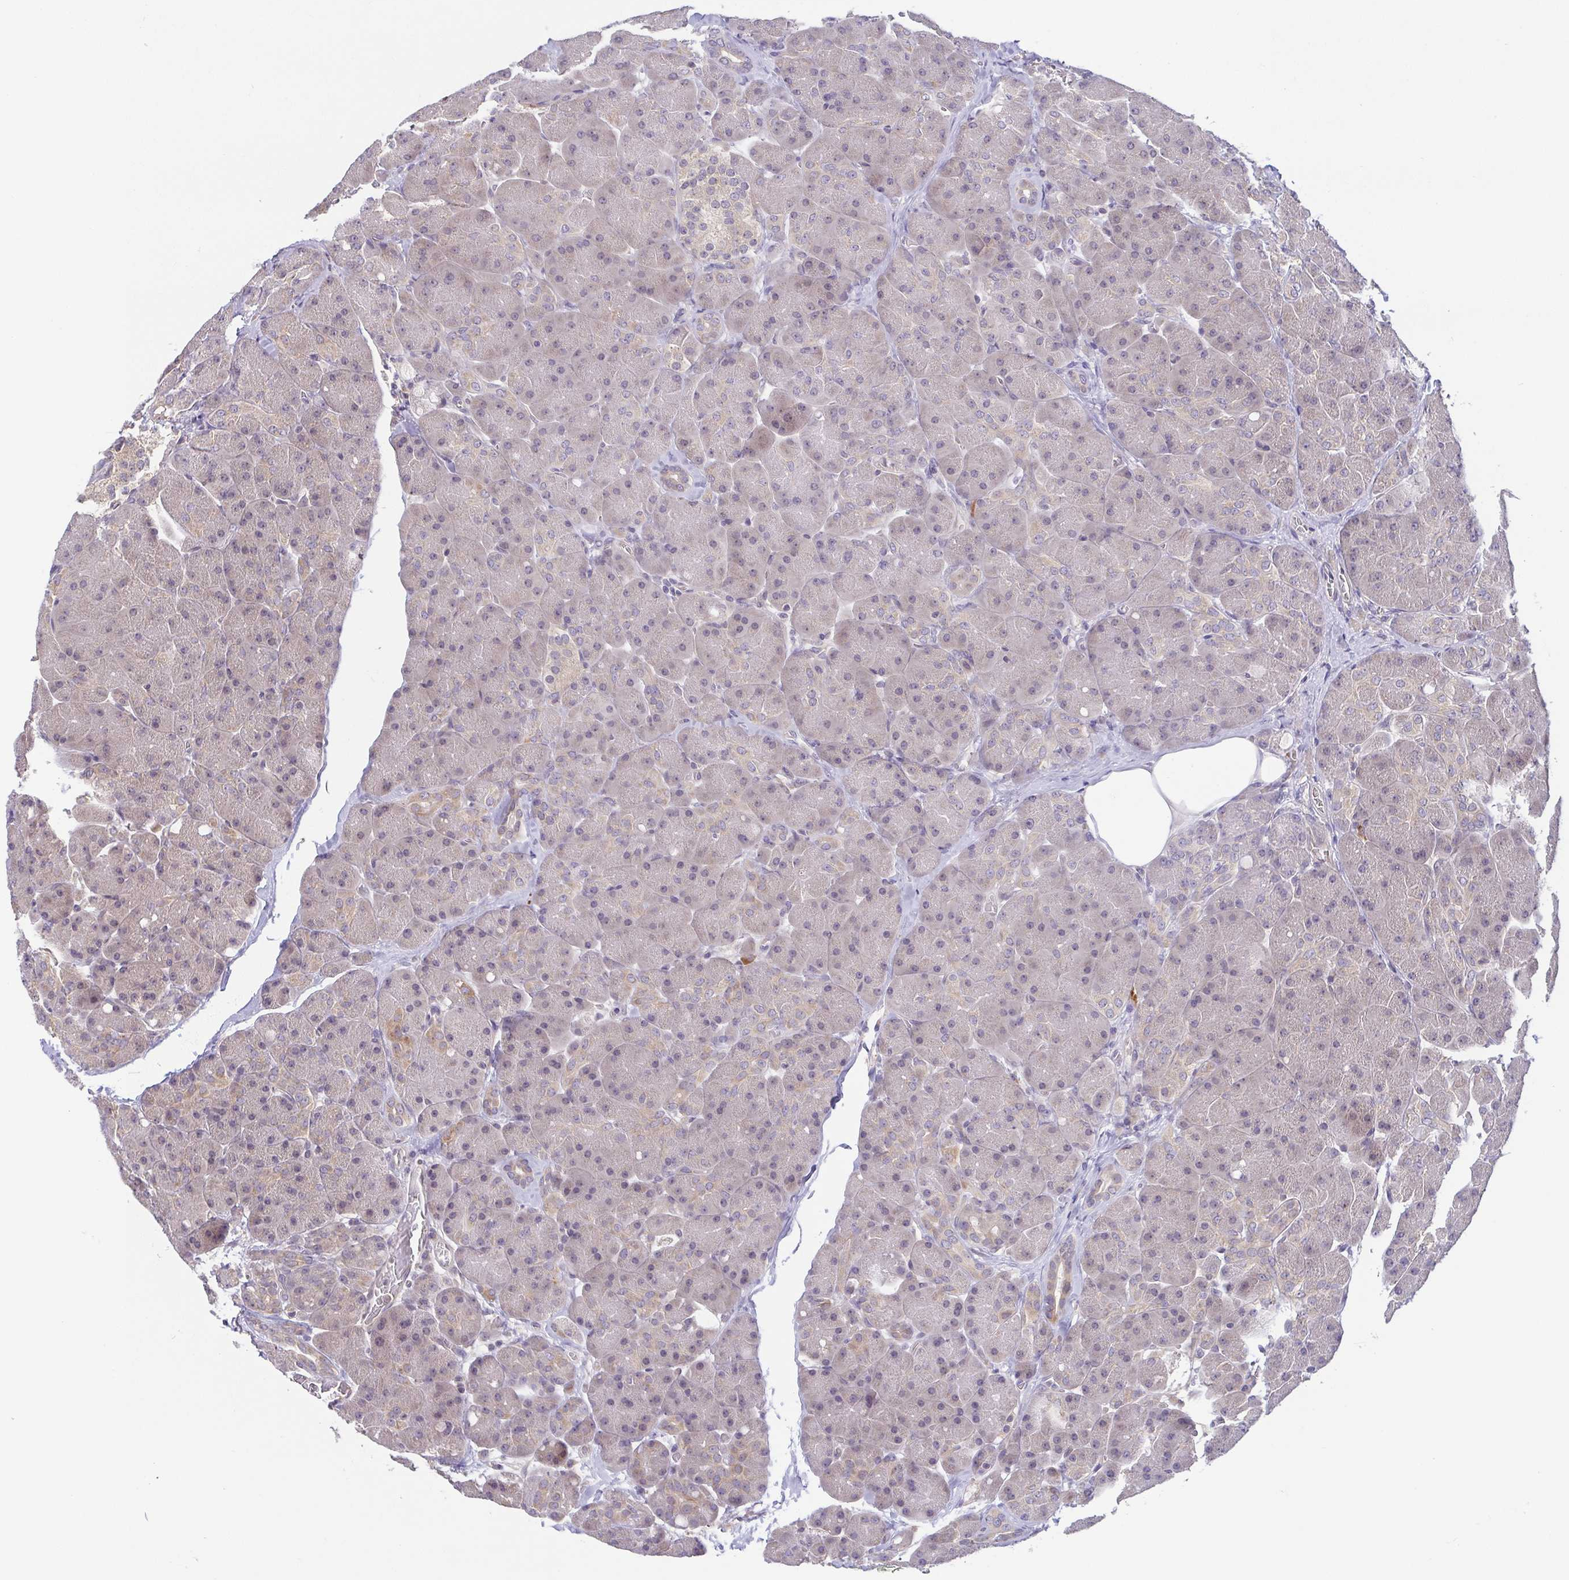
{"staining": {"intensity": "weak", "quantity": "<25%", "location": "cytoplasmic/membranous"}, "tissue": "pancreas", "cell_type": "Exocrine glandular cells", "image_type": "normal", "snomed": [{"axis": "morphology", "description": "Normal tissue, NOS"}, {"axis": "topography", "description": "Pancreas"}], "caption": "Protein analysis of benign pancreas displays no significant staining in exocrine glandular cells.", "gene": "OSBPL7", "patient": {"sex": "male", "age": 55}}